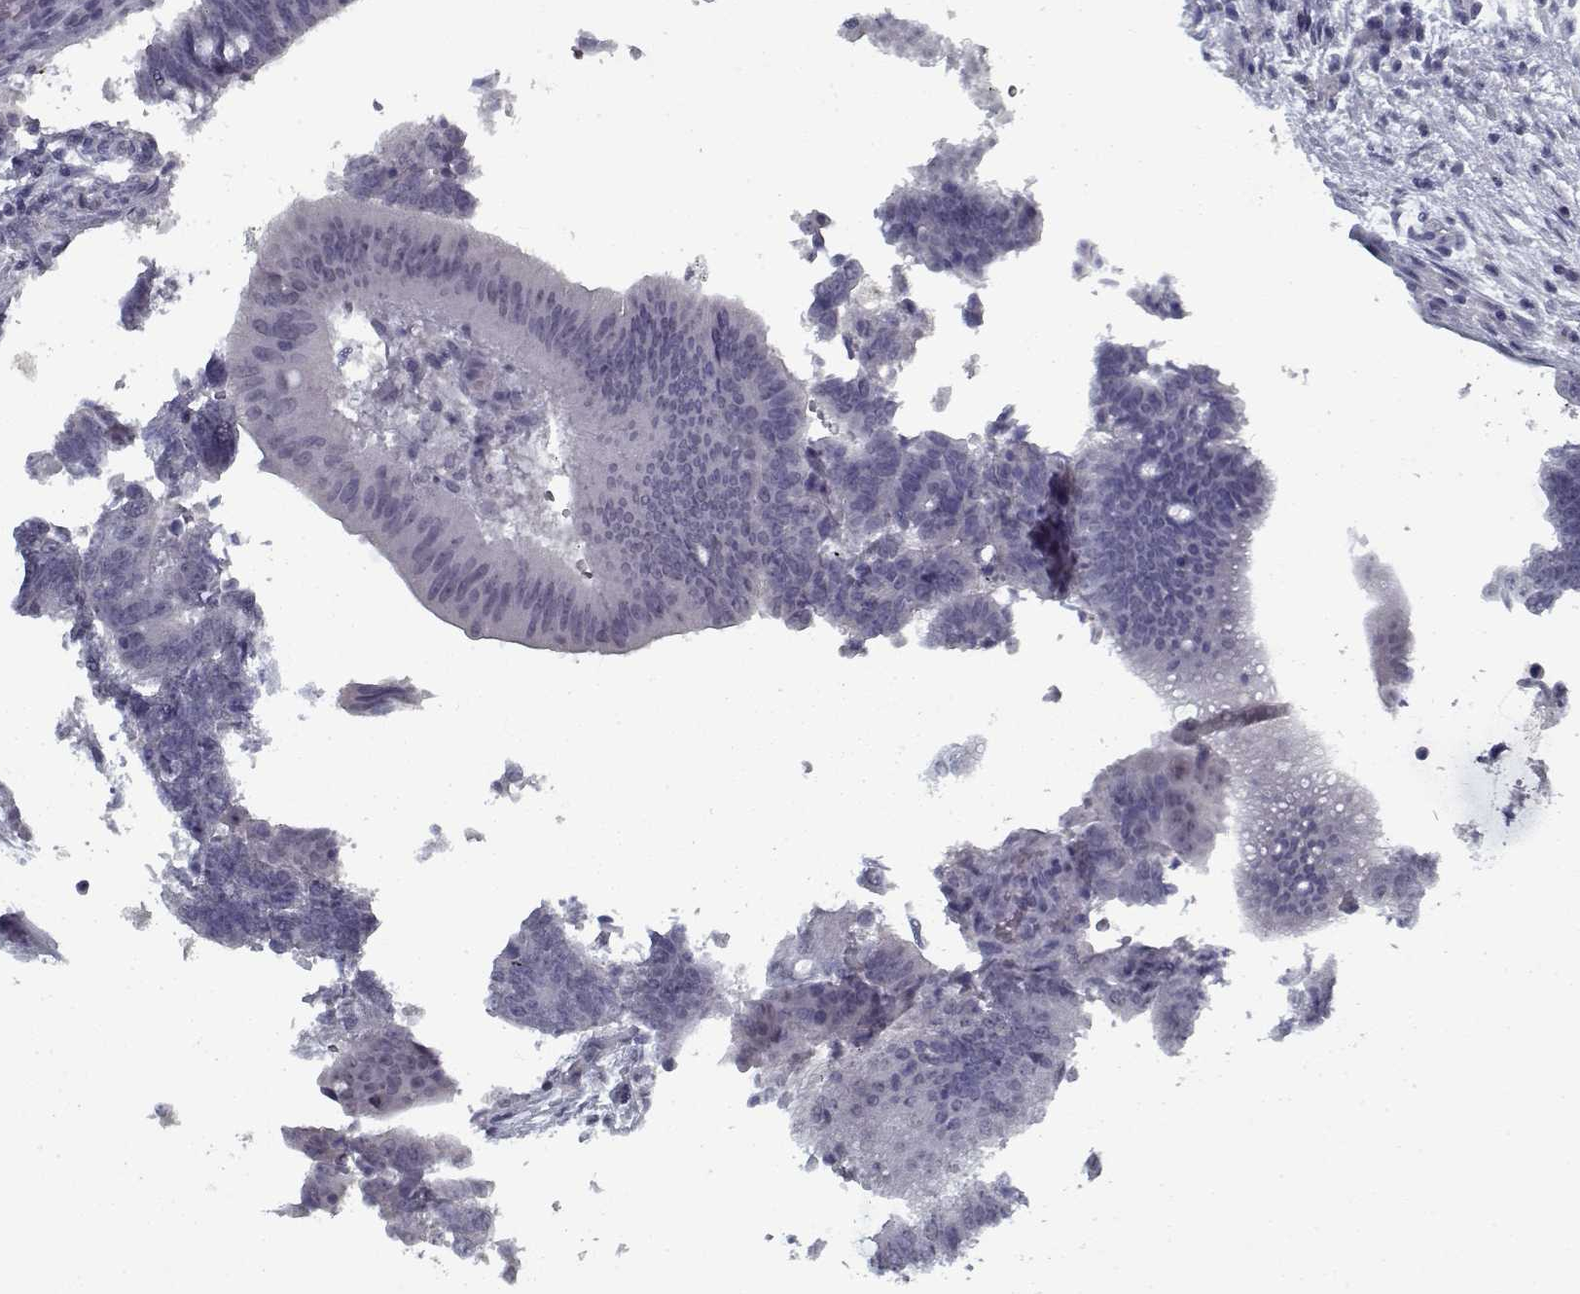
{"staining": {"intensity": "negative", "quantity": "none", "location": "none"}, "tissue": "colorectal cancer", "cell_type": "Tumor cells", "image_type": "cancer", "snomed": [{"axis": "morphology", "description": "Adenocarcinoma, NOS"}, {"axis": "topography", "description": "Colon"}], "caption": "Colorectal cancer was stained to show a protein in brown. There is no significant positivity in tumor cells. The staining was performed using DAB to visualize the protein expression in brown, while the nuclei were stained in blue with hematoxylin (Magnification: 20x).", "gene": "RNF32", "patient": {"sex": "female", "age": 43}}